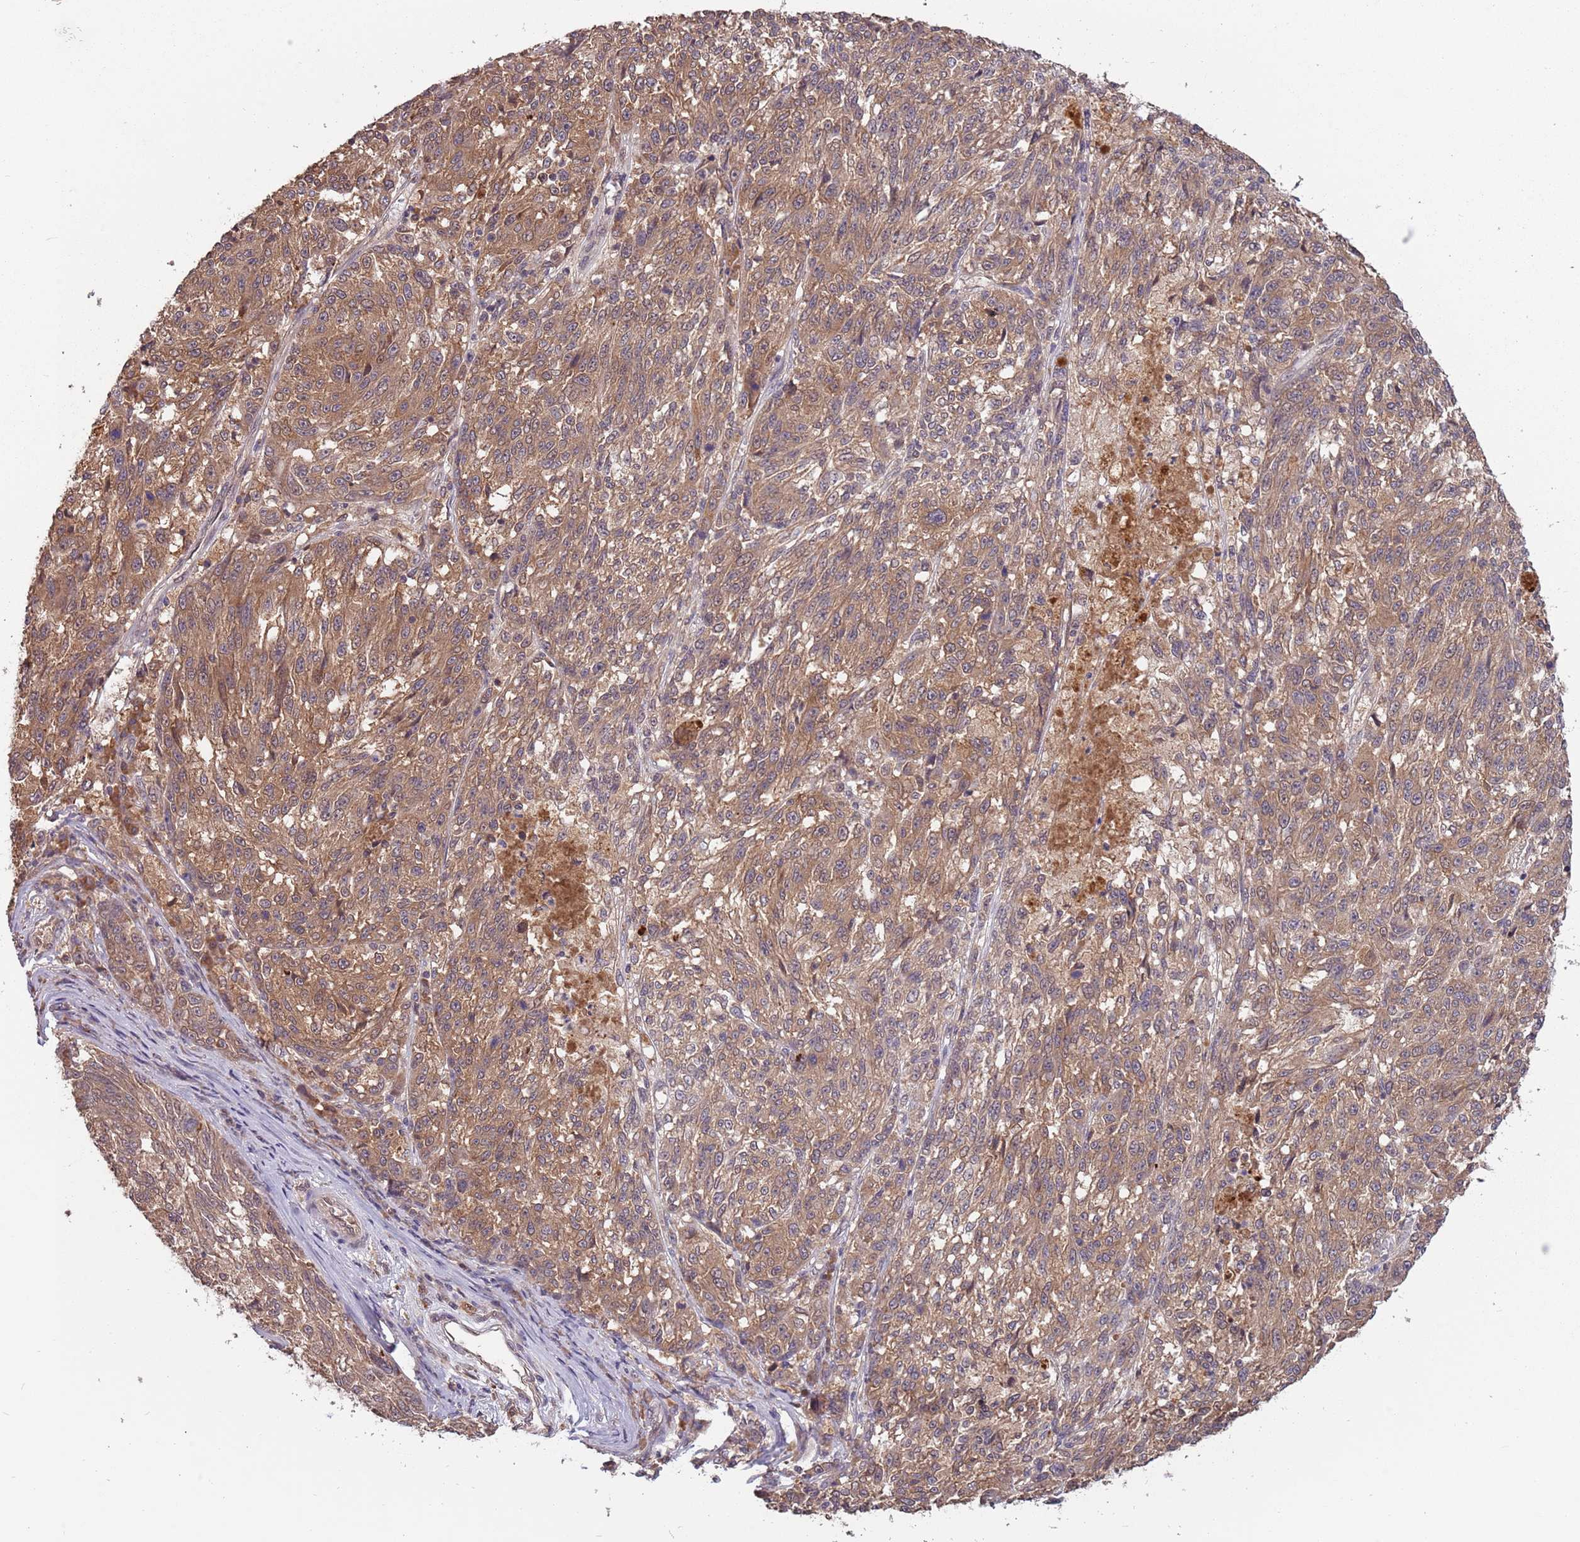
{"staining": {"intensity": "moderate", "quantity": ">75%", "location": "cytoplasmic/membranous"}, "tissue": "melanoma", "cell_type": "Tumor cells", "image_type": "cancer", "snomed": [{"axis": "morphology", "description": "Malignant melanoma, NOS"}, {"axis": "topography", "description": "Skin"}], "caption": "Human malignant melanoma stained with a protein marker demonstrates moderate staining in tumor cells.", "gene": "USP32", "patient": {"sex": "male", "age": 53}}